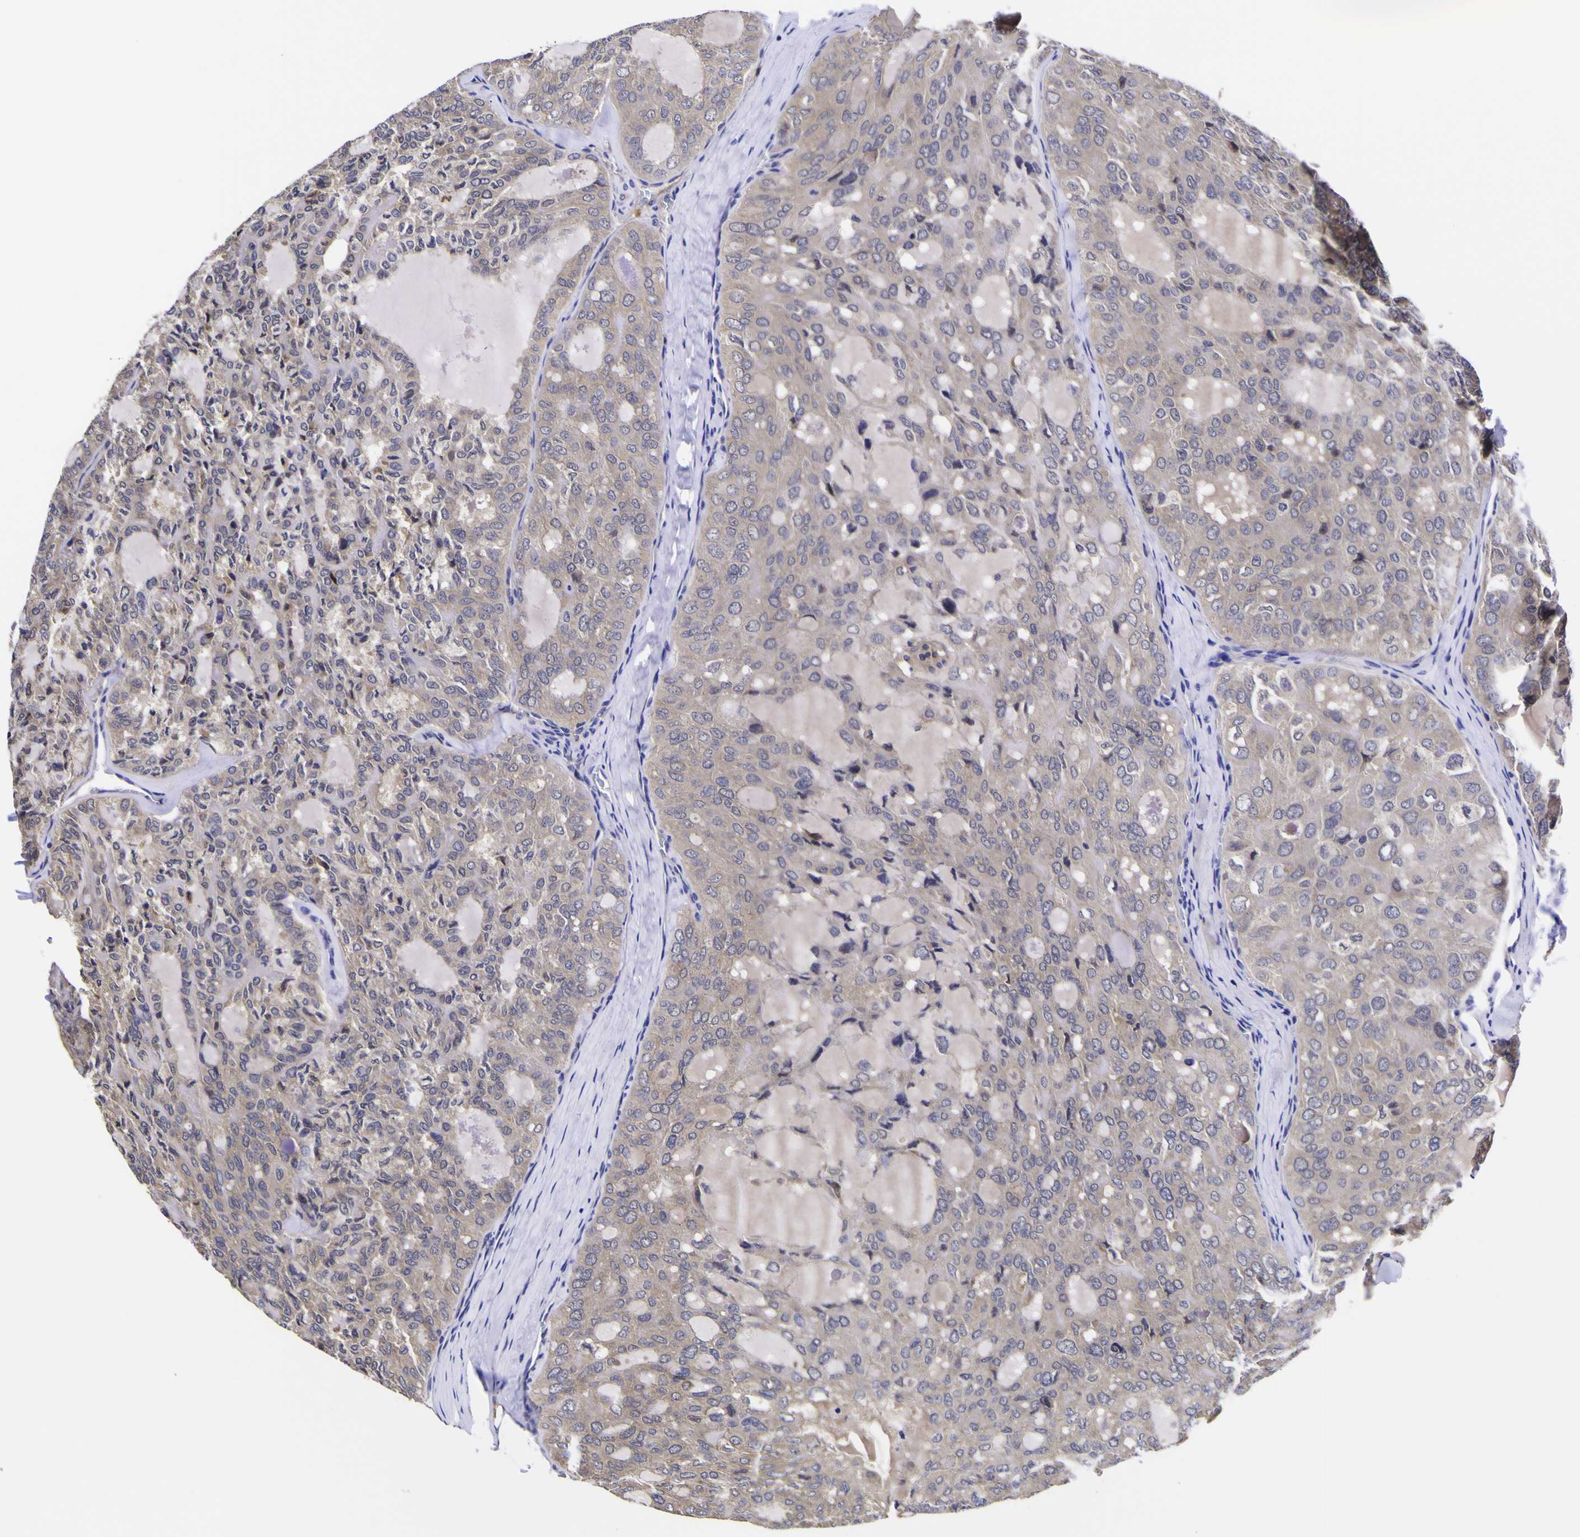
{"staining": {"intensity": "negative", "quantity": "none", "location": "none"}, "tissue": "thyroid cancer", "cell_type": "Tumor cells", "image_type": "cancer", "snomed": [{"axis": "morphology", "description": "Follicular adenoma carcinoma, NOS"}, {"axis": "topography", "description": "Thyroid gland"}], "caption": "Photomicrograph shows no significant protein expression in tumor cells of follicular adenoma carcinoma (thyroid).", "gene": "MAPK14", "patient": {"sex": "male", "age": 75}}